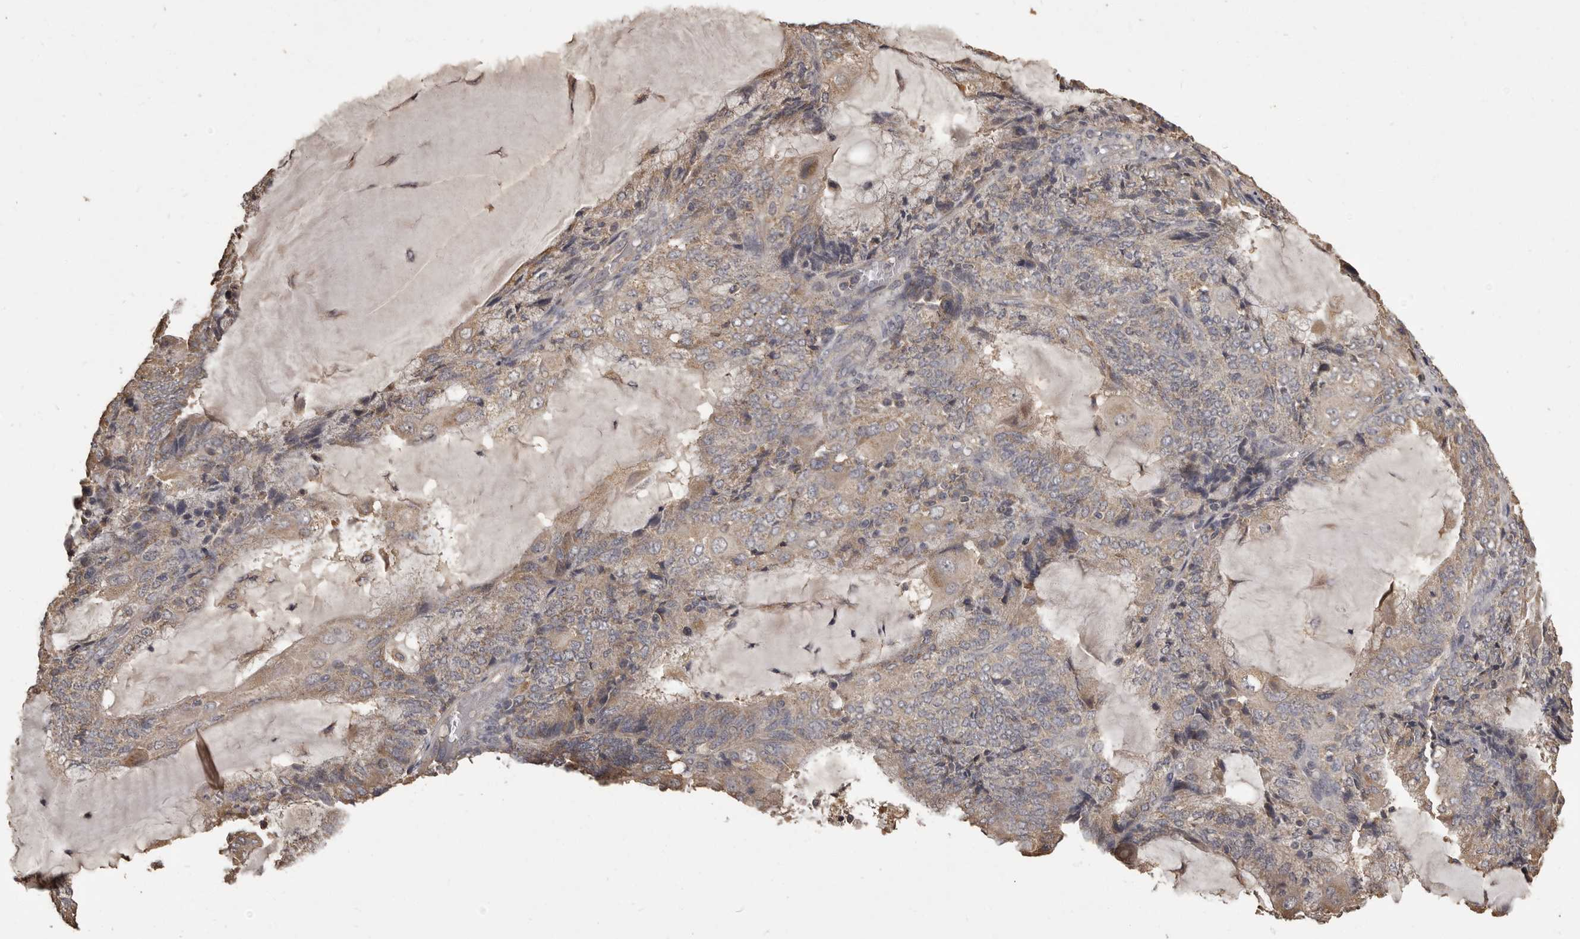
{"staining": {"intensity": "weak", "quantity": "25%-75%", "location": "cytoplasmic/membranous"}, "tissue": "endometrial cancer", "cell_type": "Tumor cells", "image_type": "cancer", "snomed": [{"axis": "morphology", "description": "Adenocarcinoma, NOS"}, {"axis": "topography", "description": "Endometrium"}], "caption": "This micrograph shows immunohistochemistry (IHC) staining of adenocarcinoma (endometrial), with low weak cytoplasmic/membranous staining in about 25%-75% of tumor cells.", "gene": "MGAT5", "patient": {"sex": "female", "age": 81}}